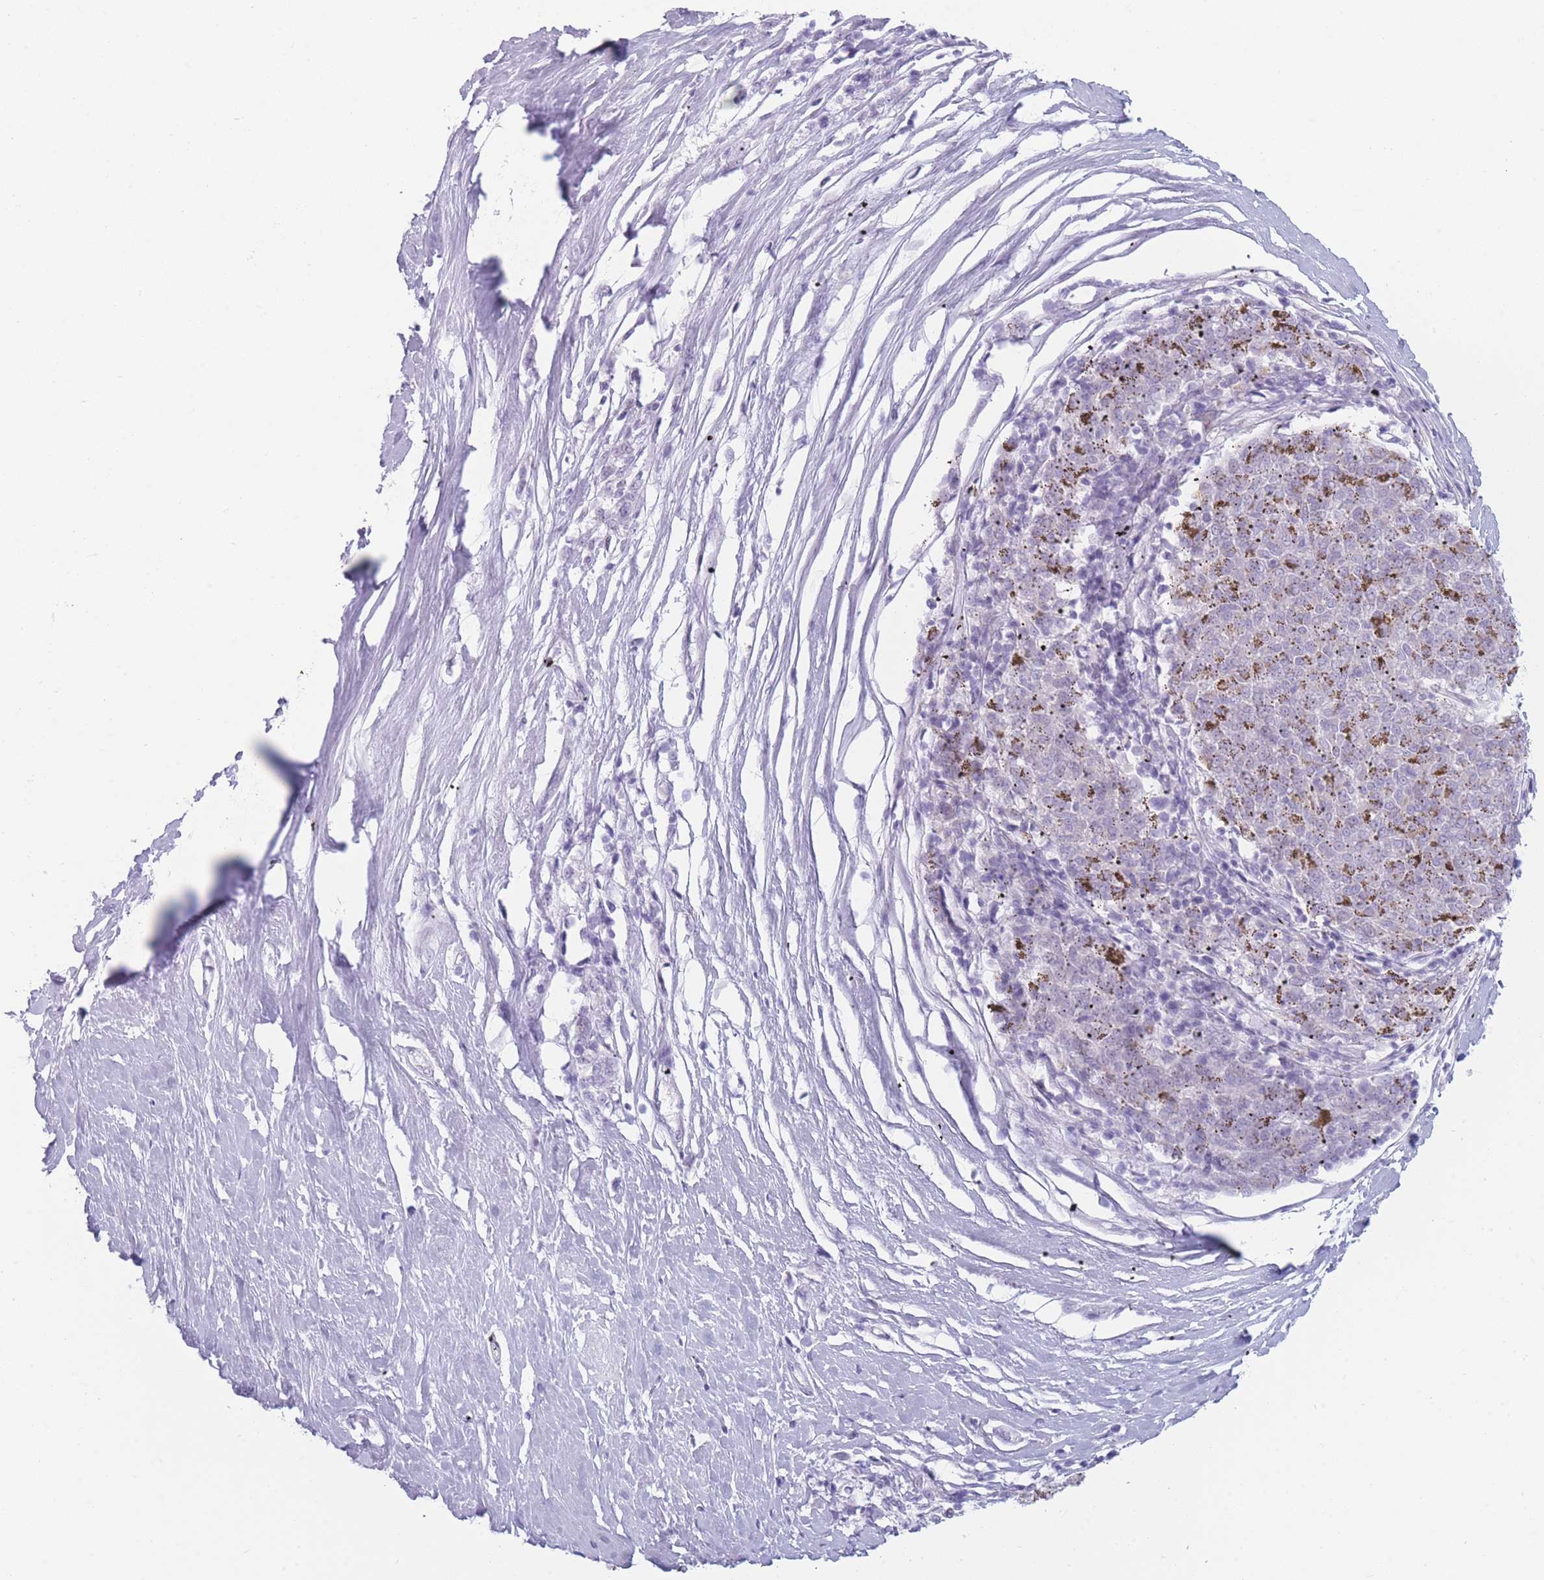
{"staining": {"intensity": "negative", "quantity": "none", "location": "none"}, "tissue": "melanoma", "cell_type": "Tumor cells", "image_type": "cancer", "snomed": [{"axis": "morphology", "description": "Malignant melanoma, NOS"}, {"axis": "topography", "description": "Skin"}], "caption": "Immunohistochemistry (IHC) image of human malignant melanoma stained for a protein (brown), which reveals no staining in tumor cells.", "gene": "IFNA6", "patient": {"sex": "female", "age": 72}}